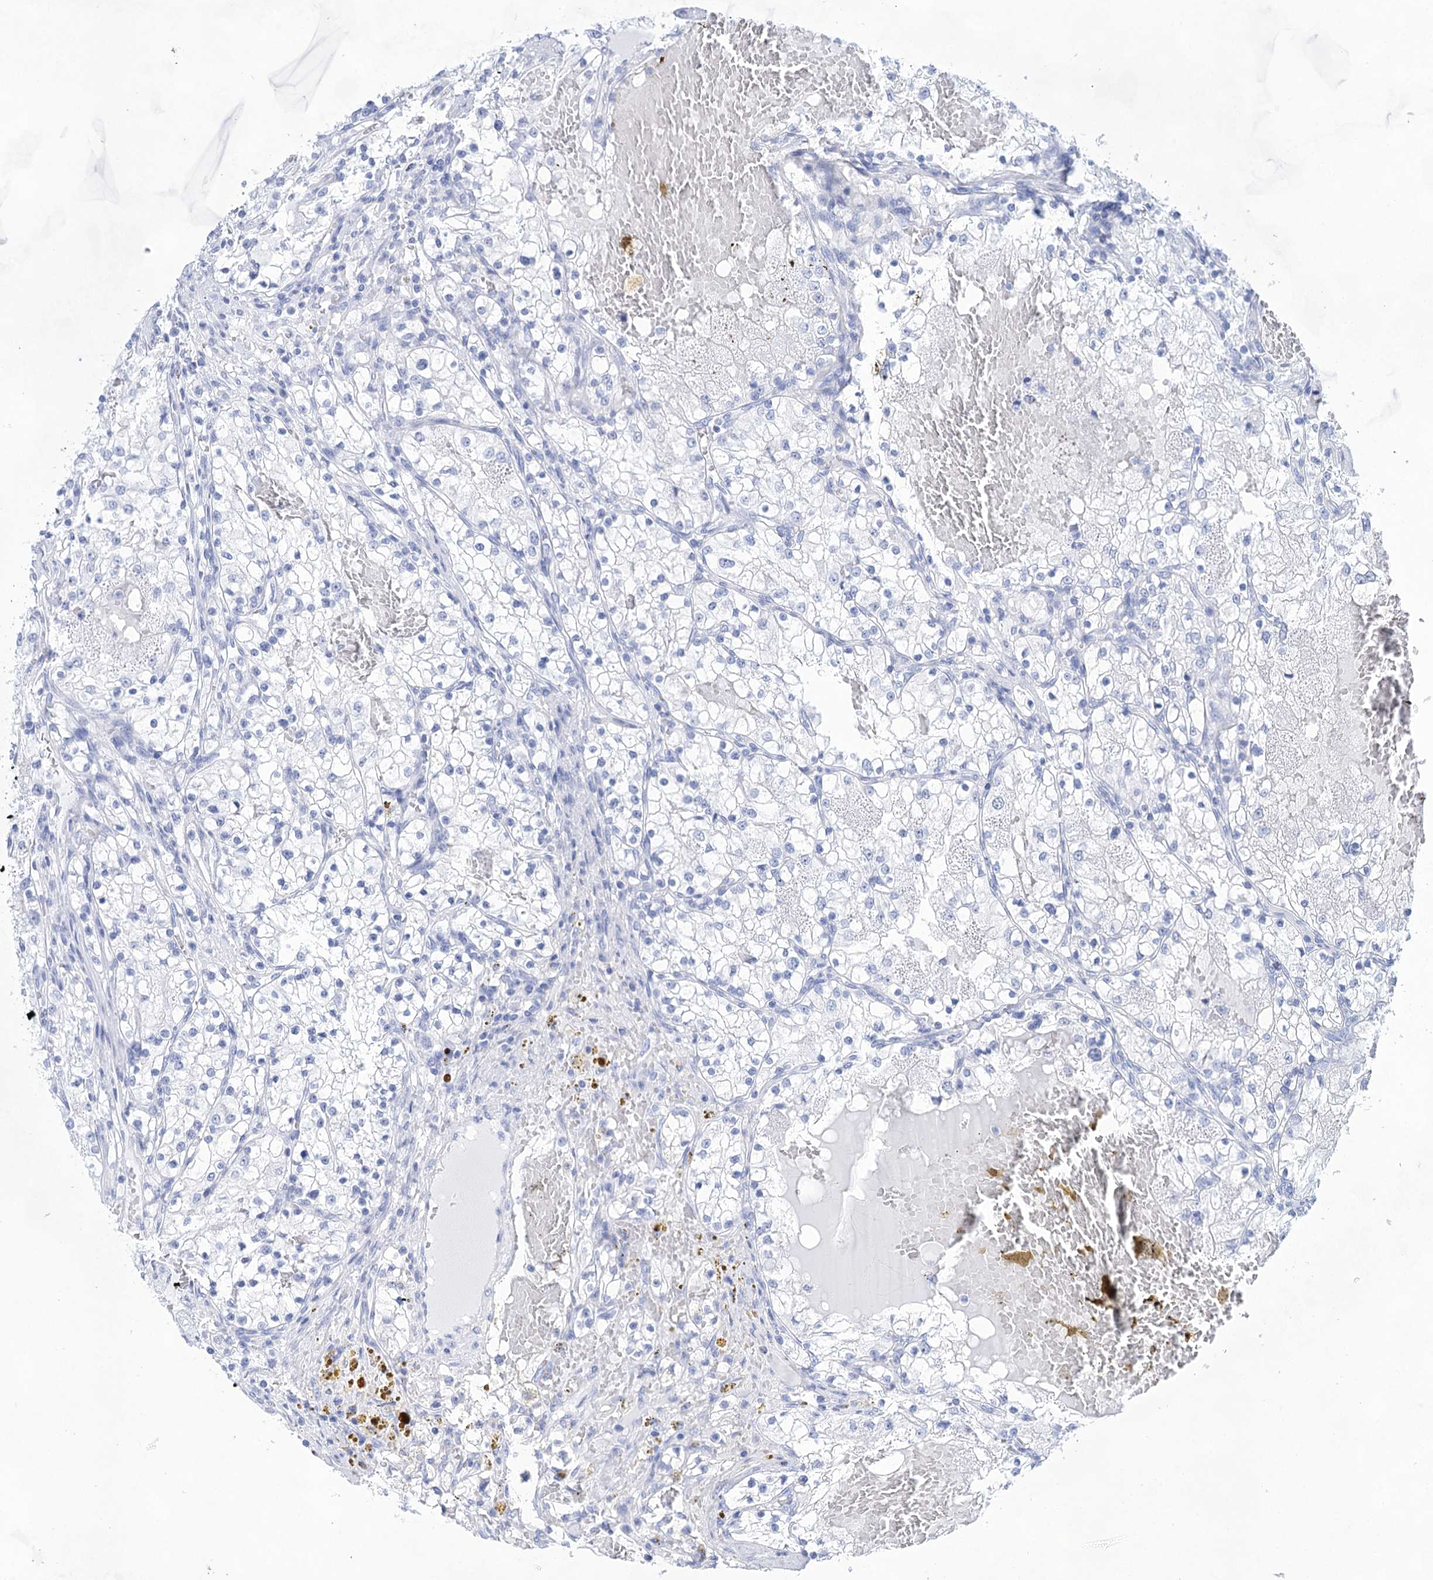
{"staining": {"intensity": "negative", "quantity": "none", "location": "none"}, "tissue": "renal cancer", "cell_type": "Tumor cells", "image_type": "cancer", "snomed": [{"axis": "morphology", "description": "Normal tissue, NOS"}, {"axis": "morphology", "description": "Adenocarcinoma, NOS"}, {"axis": "topography", "description": "Kidney"}], "caption": "Tumor cells are negative for brown protein staining in renal cancer (adenocarcinoma).", "gene": "LALBA", "patient": {"sex": "male", "age": 68}}